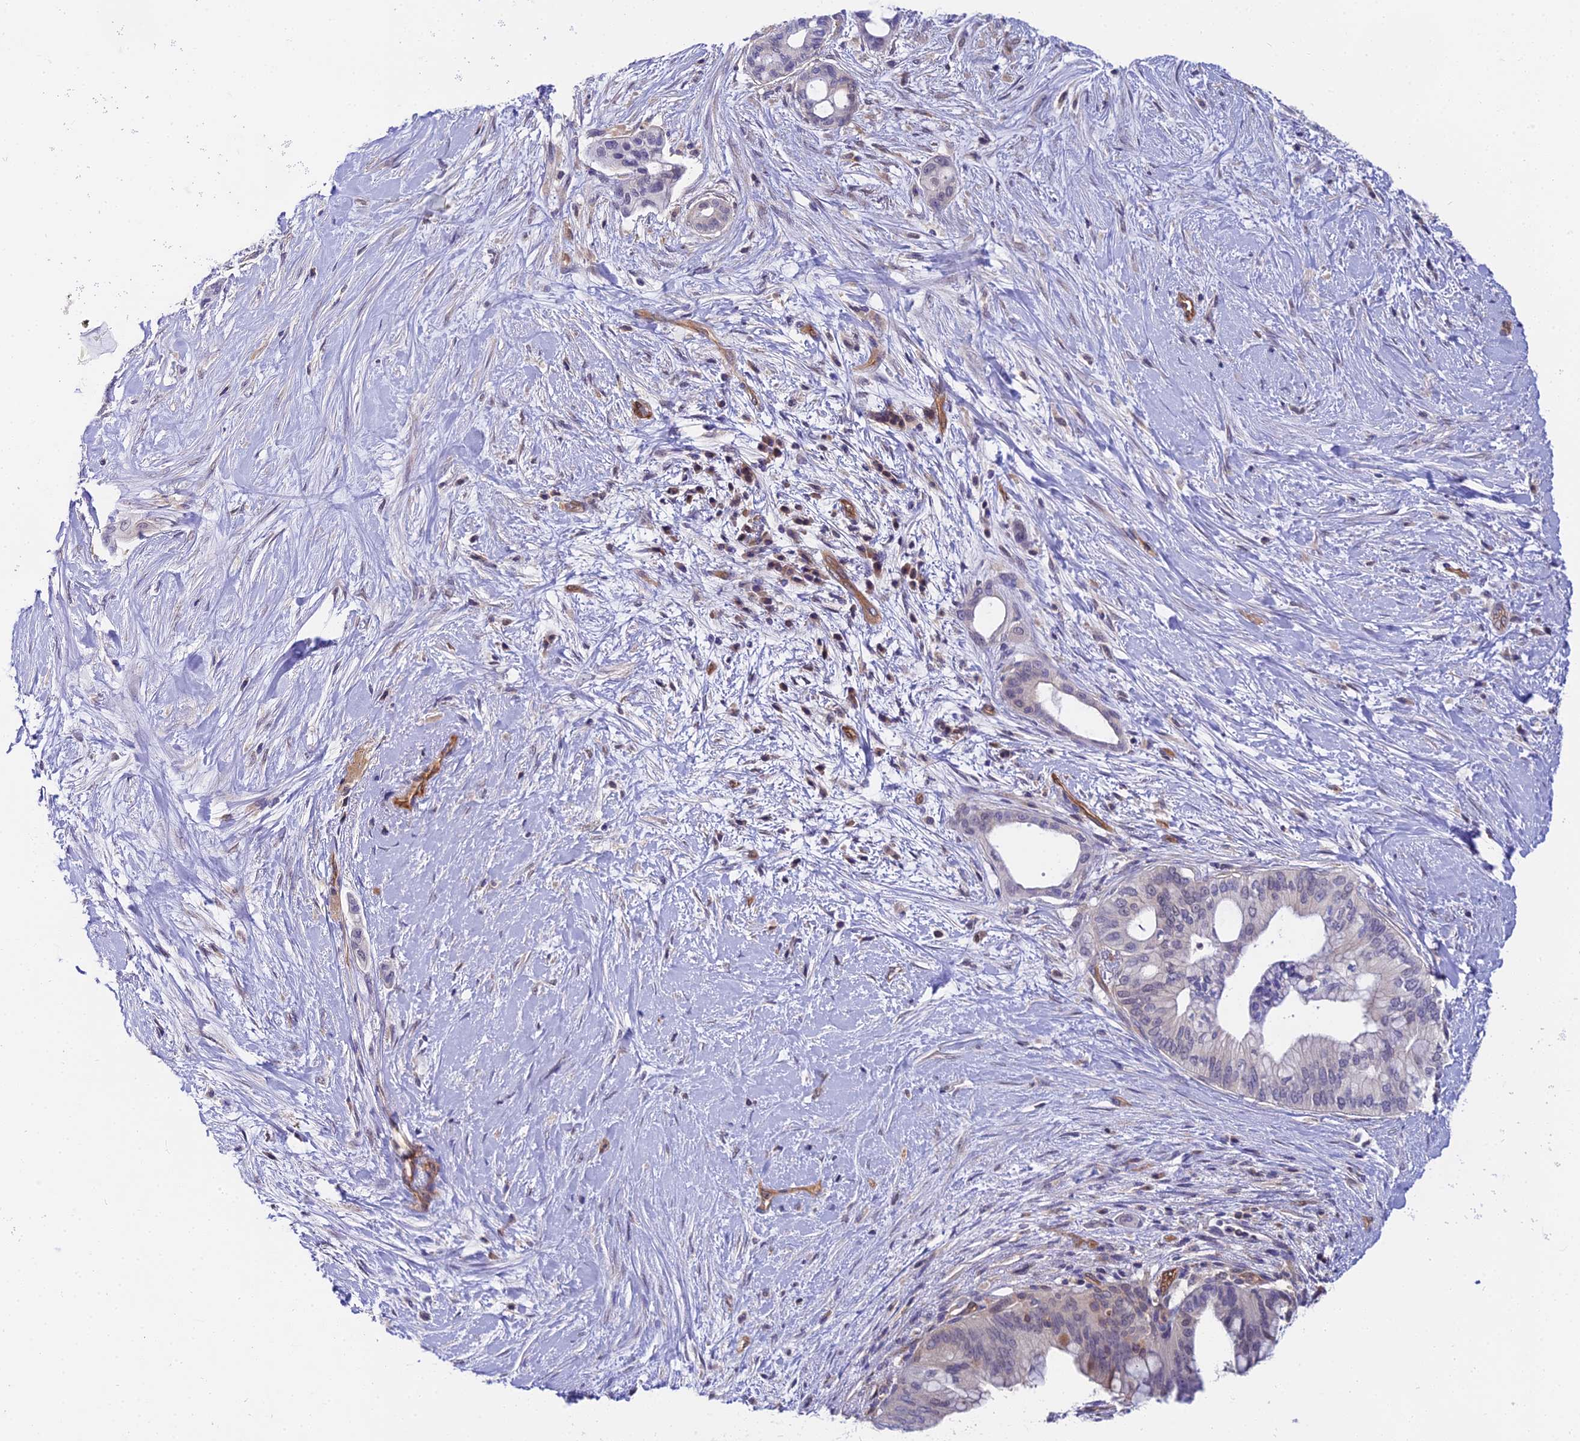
{"staining": {"intensity": "weak", "quantity": "<25%", "location": "nuclear"}, "tissue": "pancreatic cancer", "cell_type": "Tumor cells", "image_type": "cancer", "snomed": [{"axis": "morphology", "description": "Adenocarcinoma, NOS"}, {"axis": "topography", "description": "Pancreas"}], "caption": "Pancreatic adenocarcinoma stained for a protein using immunohistochemistry (IHC) exhibits no staining tumor cells.", "gene": "PPP2R2C", "patient": {"sex": "male", "age": 46}}